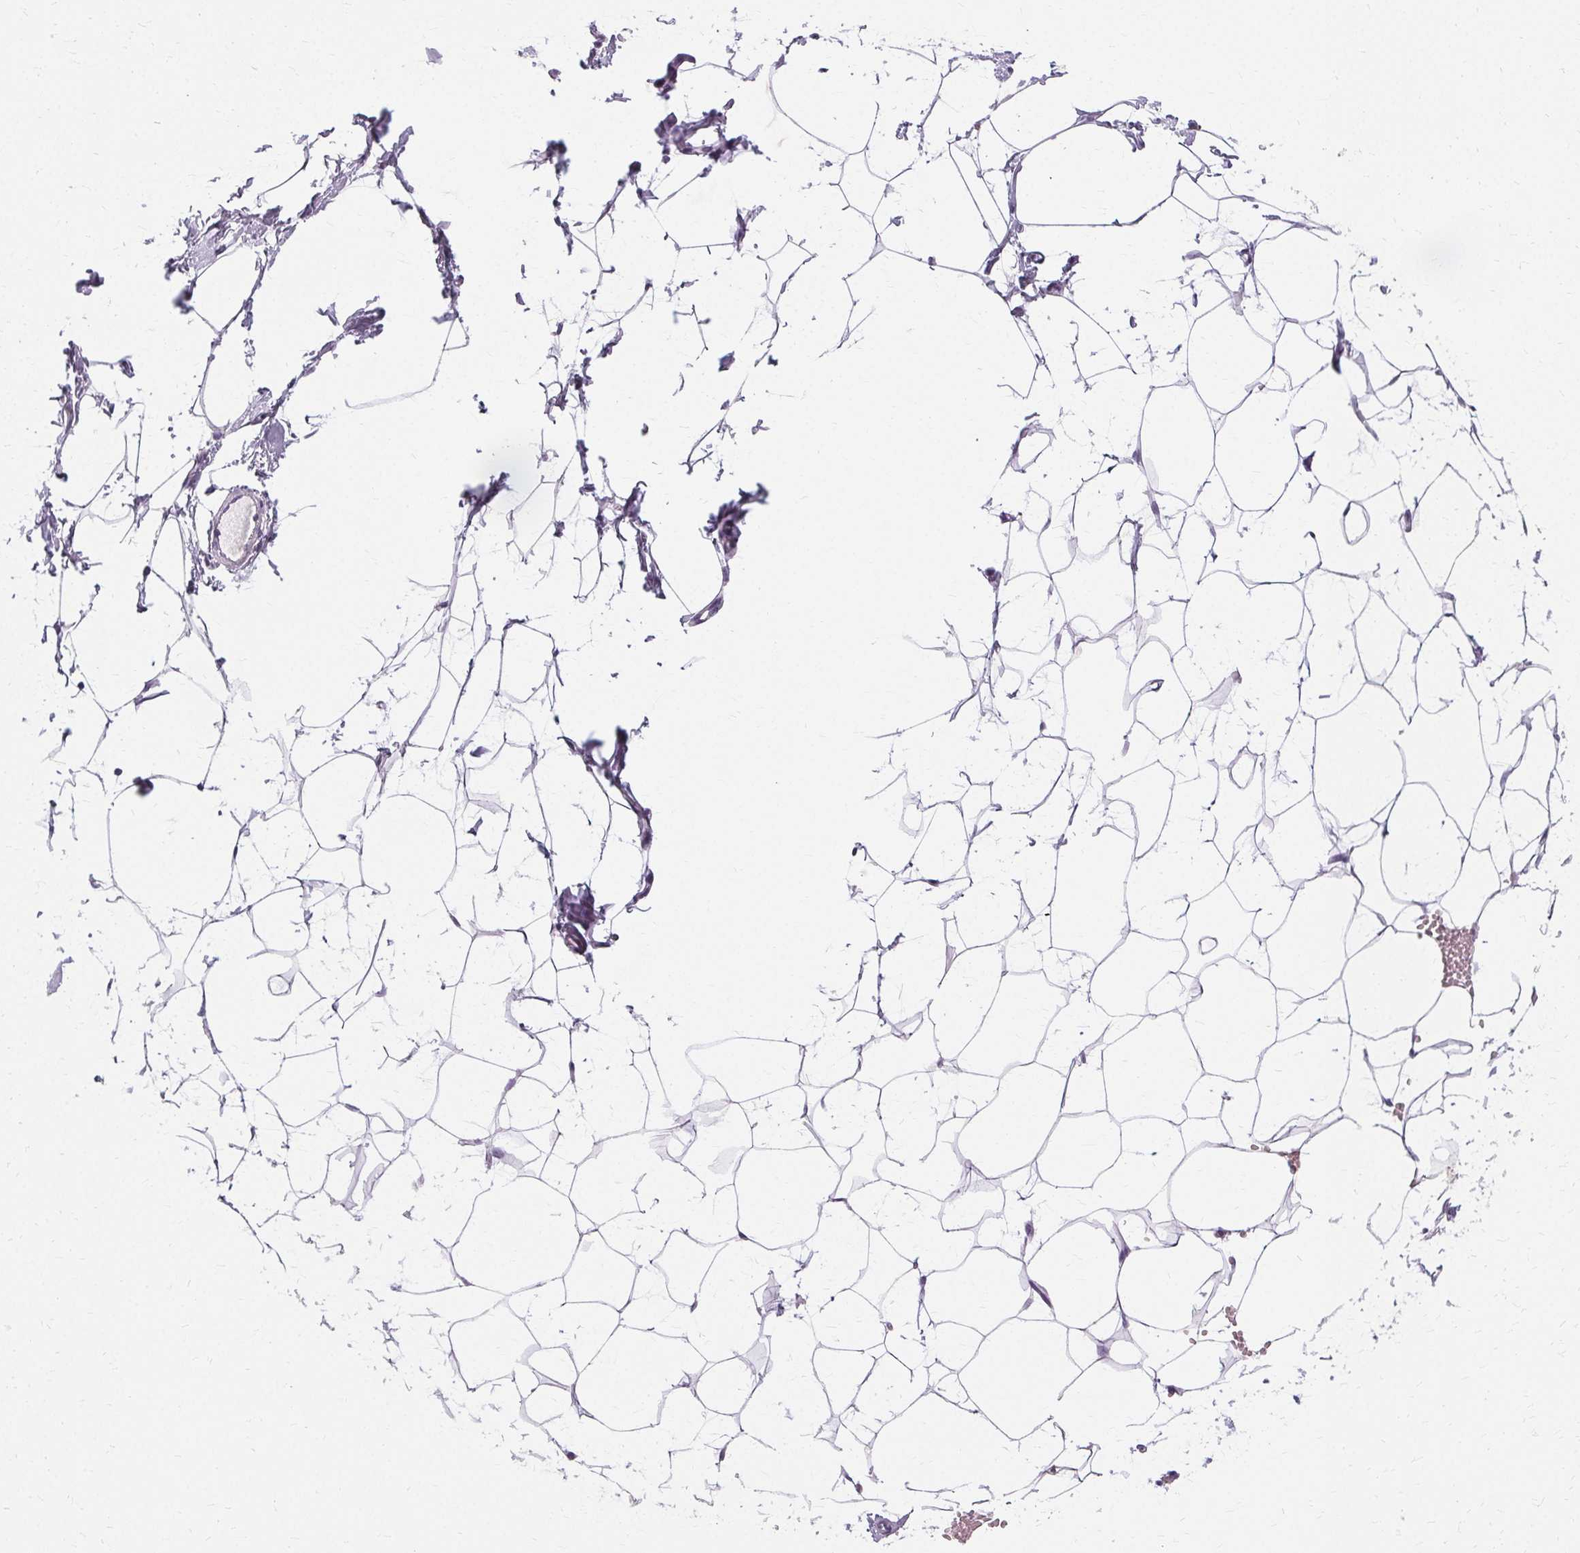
{"staining": {"intensity": "negative", "quantity": "none", "location": "none"}, "tissue": "breast", "cell_type": "Adipocytes", "image_type": "normal", "snomed": [{"axis": "morphology", "description": "Normal tissue, NOS"}, {"axis": "topography", "description": "Breast"}], "caption": "Immunohistochemistry image of benign breast: human breast stained with DAB reveals no significant protein expression in adipocytes.", "gene": "KRT6A", "patient": {"sex": "female", "age": 27}}